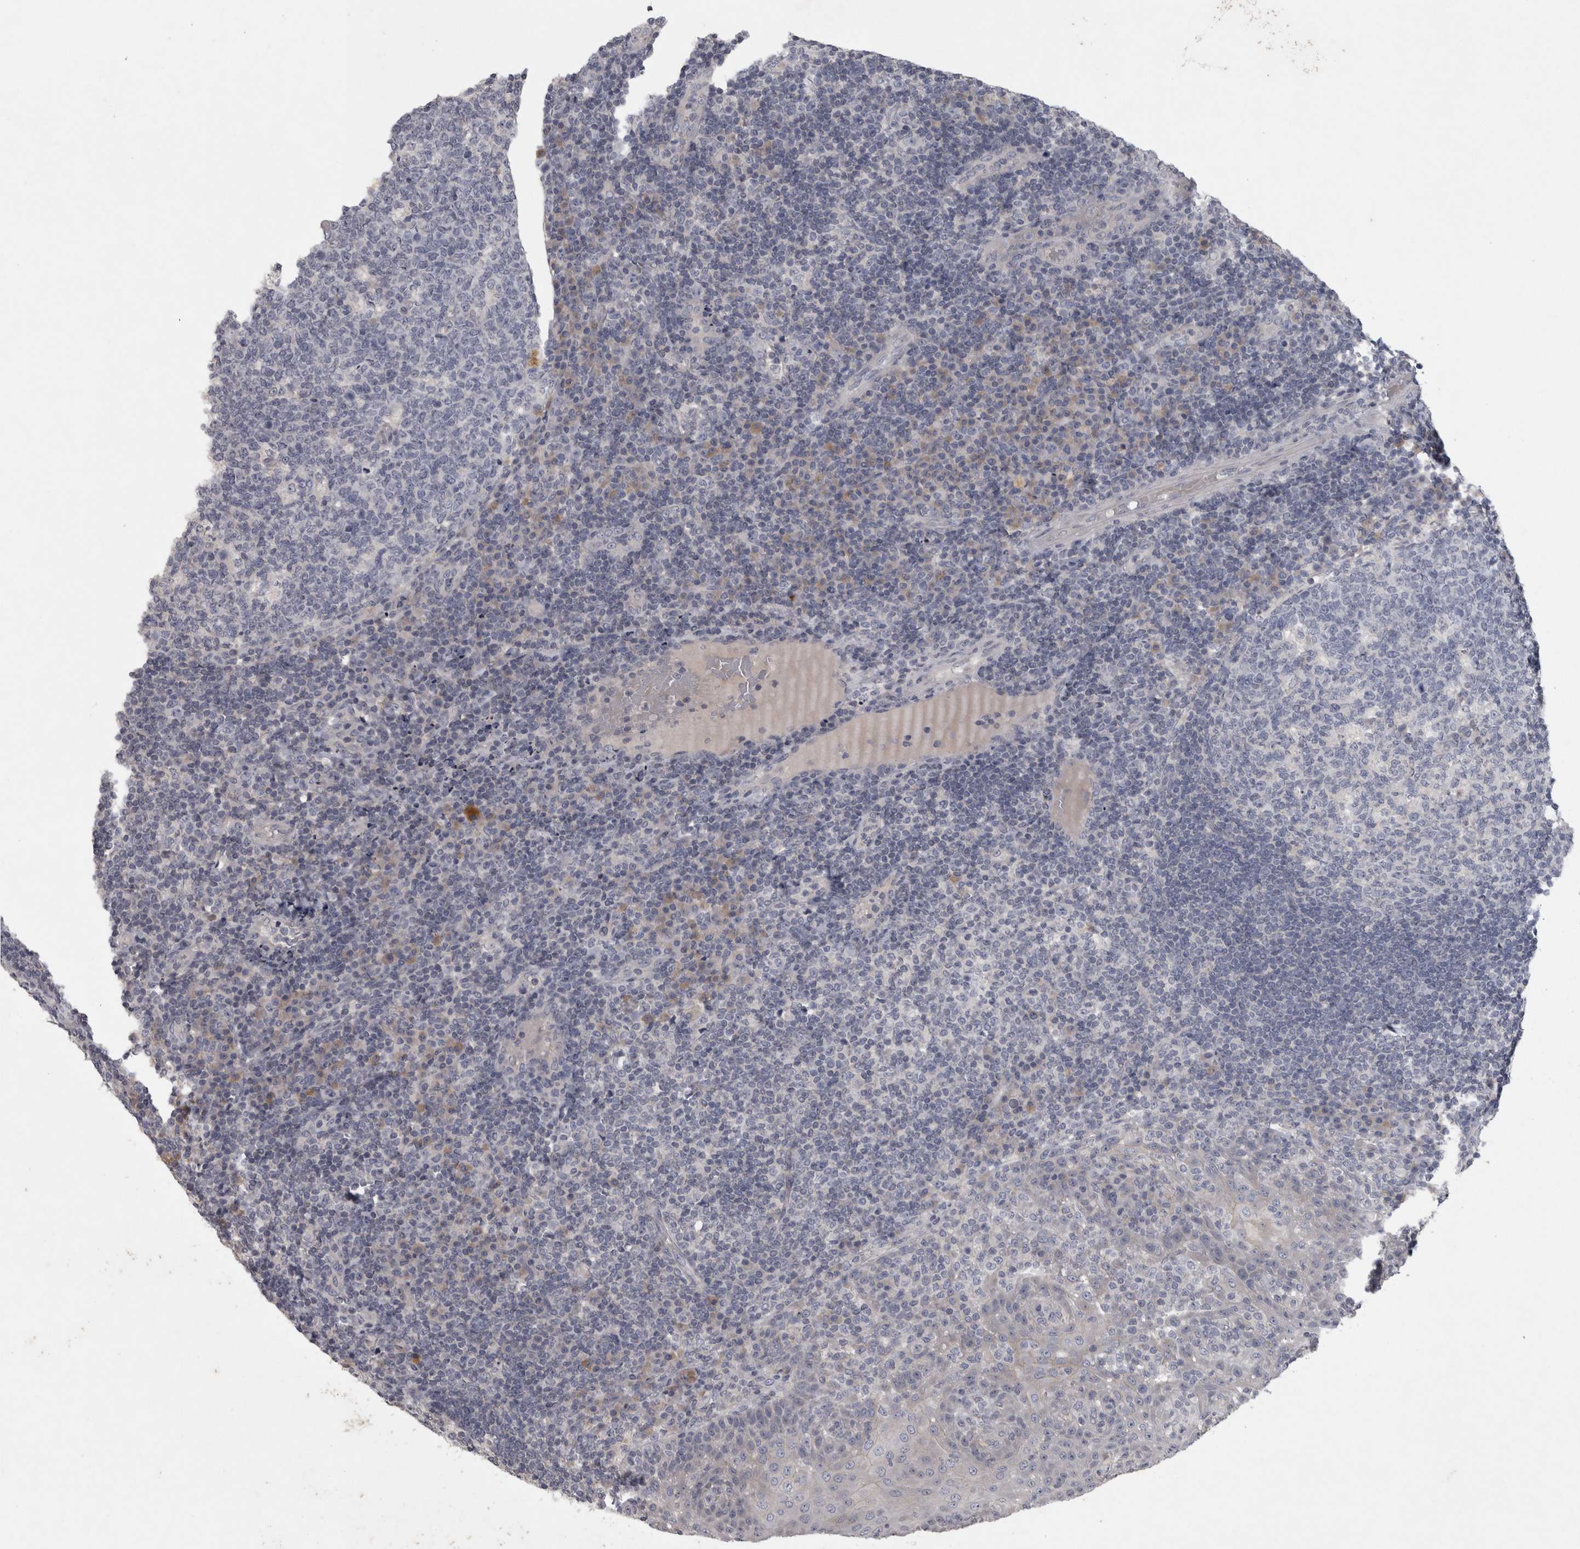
{"staining": {"intensity": "negative", "quantity": "none", "location": "none"}, "tissue": "tonsil", "cell_type": "Germinal center cells", "image_type": "normal", "snomed": [{"axis": "morphology", "description": "Normal tissue, NOS"}, {"axis": "topography", "description": "Tonsil"}], "caption": "High power microscopy photomicrograph of an immunohistochemistry (IHC) histopathology image of normal tonsil, revealing no significant expression in germinal center cells. Nuclei are stained in blue.", "gene": "ENPP7", "patient": {"sex": "female", "age": 40}}